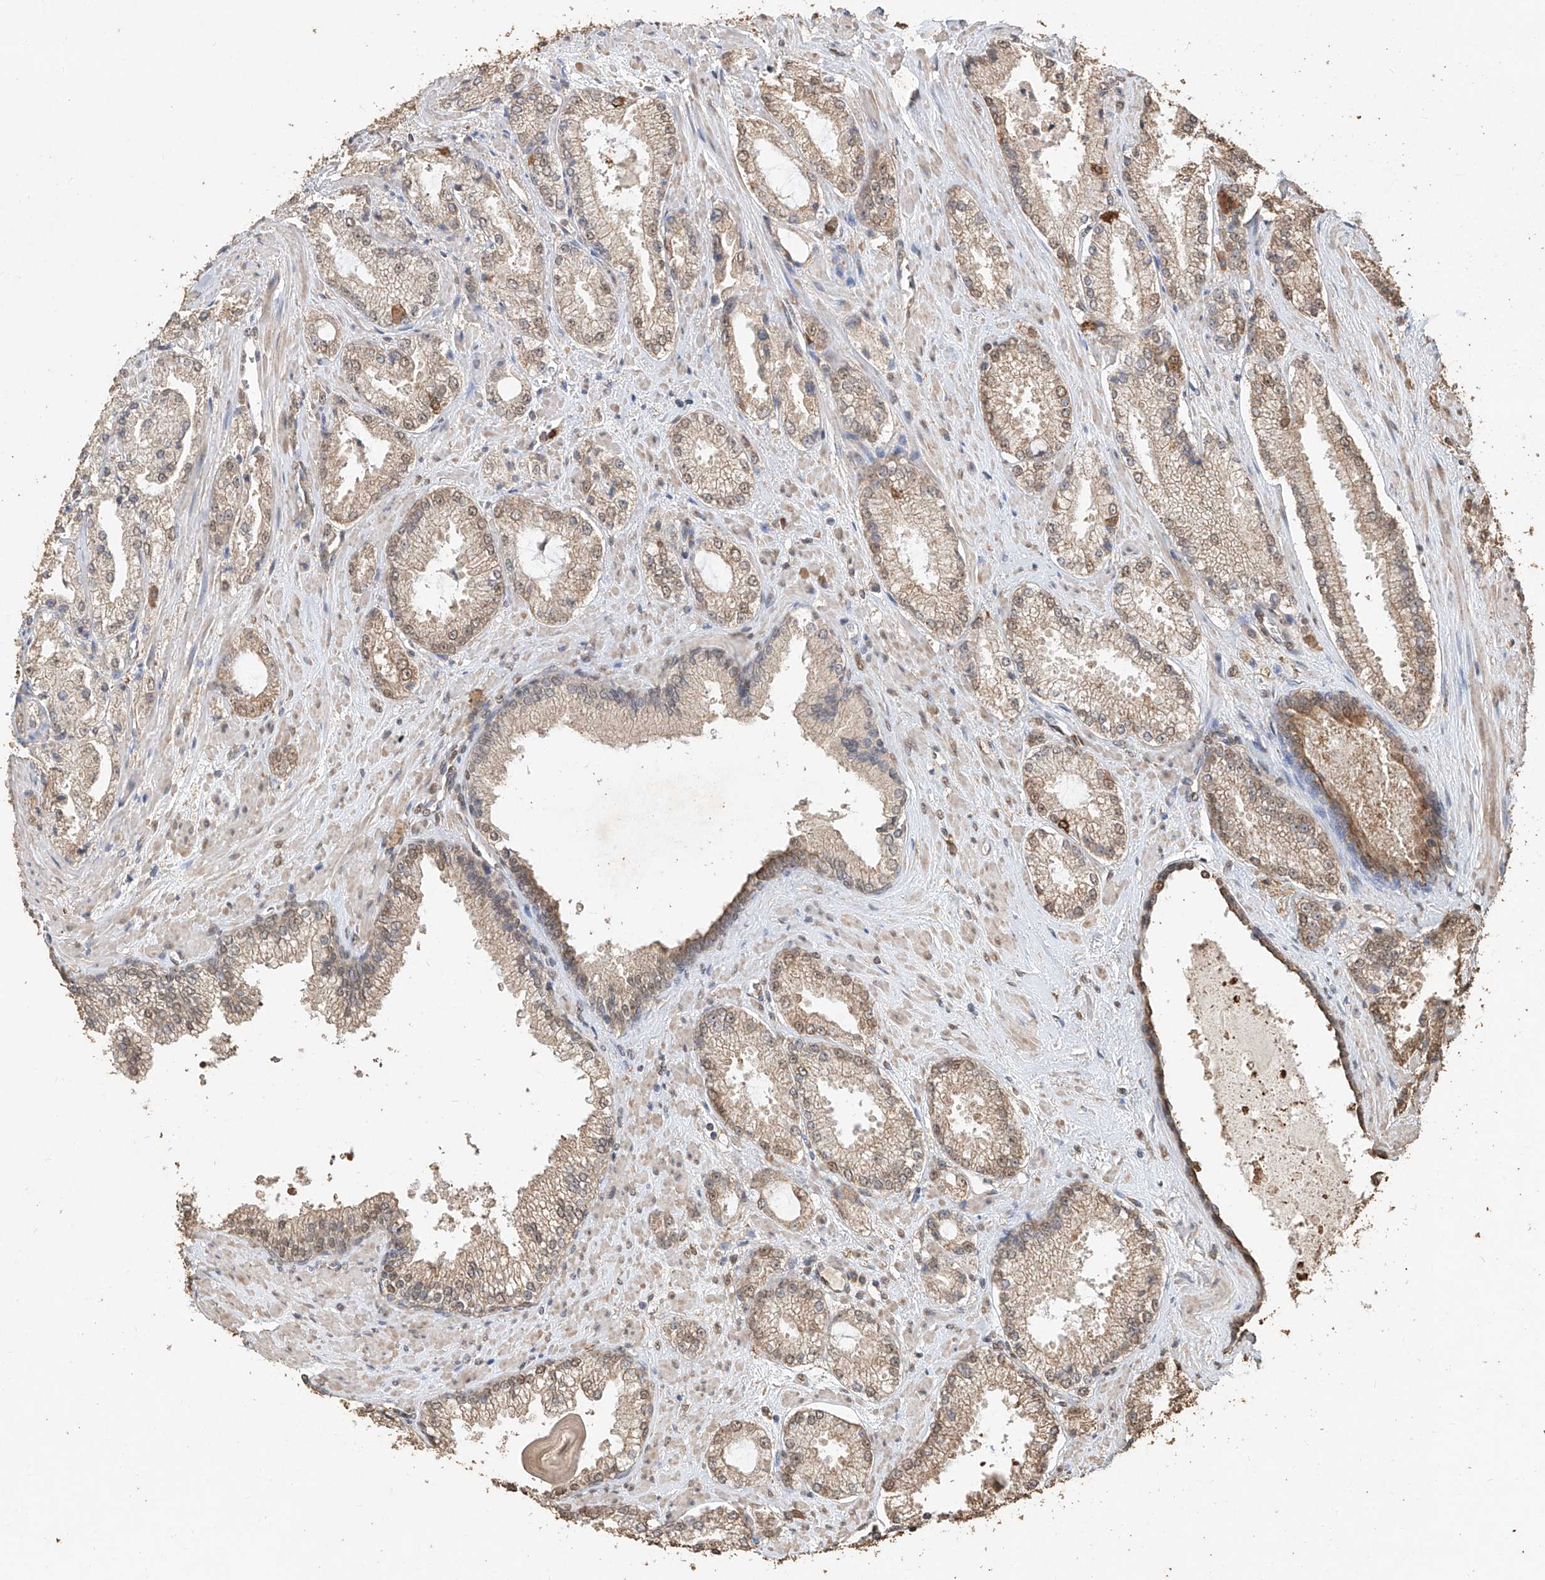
{"staining": {"intensity": "moderate", "quantity": ">75%", "location": "cytoplasmic/membranous,nuclear"}, "tissue": "prostate cancer", "cell_type": "Tumor cells", "image_type": "cancer", "snomed": [{"axis": "morphology", "description": "Adenocarcinoma, High grade"}, {"axis": "topography", "description": "Prostate"}], "caption": "Immunohistochemical staining of adenocarcinoma (high-grade) (prostate) reveals medium levels of moderate cytoplasmic/membranous and nuclear protein staining in about >75% of tumor cells. (DAB (3,3'-diaminobenzidine) IHC with brightfield microscopy, high magnification).", "gene": "ELOVL1", "patient": {"sex": "male", "age": 73}}